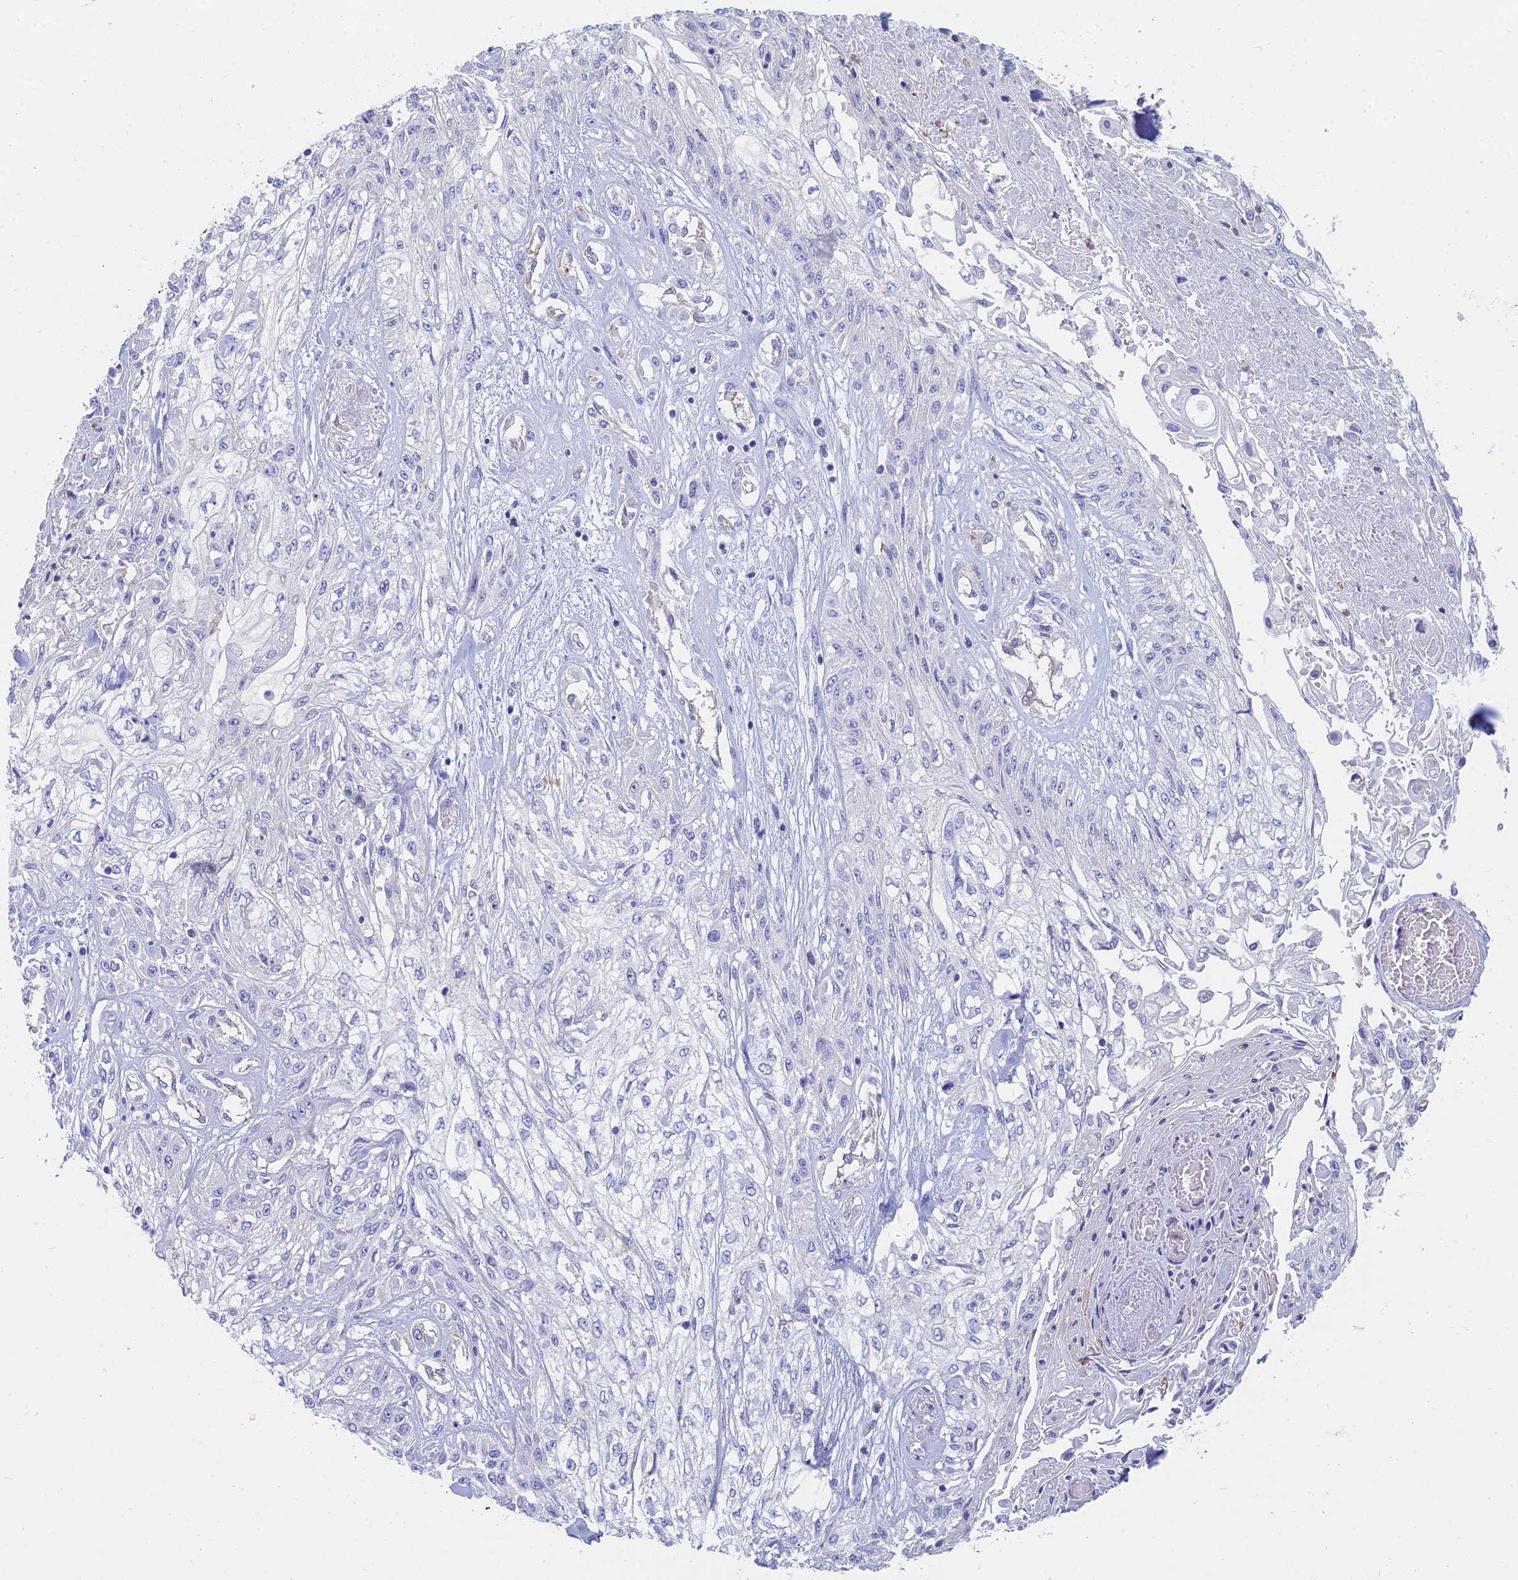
{"staining": {"intensity": "negative", "quantity": "none", "location": "none"}, "tissue": "skin cancer", "cell_type": "Tumor cells", "image_type": "cancer", "snomed": [{"axis": "morphology", "description": "Squamous cell carcinoma, NOS"}, {"axis": "morphology", "description": "Squamous cell carcinoma, metastatic, NOS"}, {"axis": "topography", "description": "Skin"}, {"axis": "topography", "description": "Lymph node"}], "caption": "Skin cancer (metastatic squamous cell carcinoma) was stained to show a protein in brown. There is no significant expression in tumor cells.", "gene": "STRN4", "patient": {"sex": "male", "age": 75}}